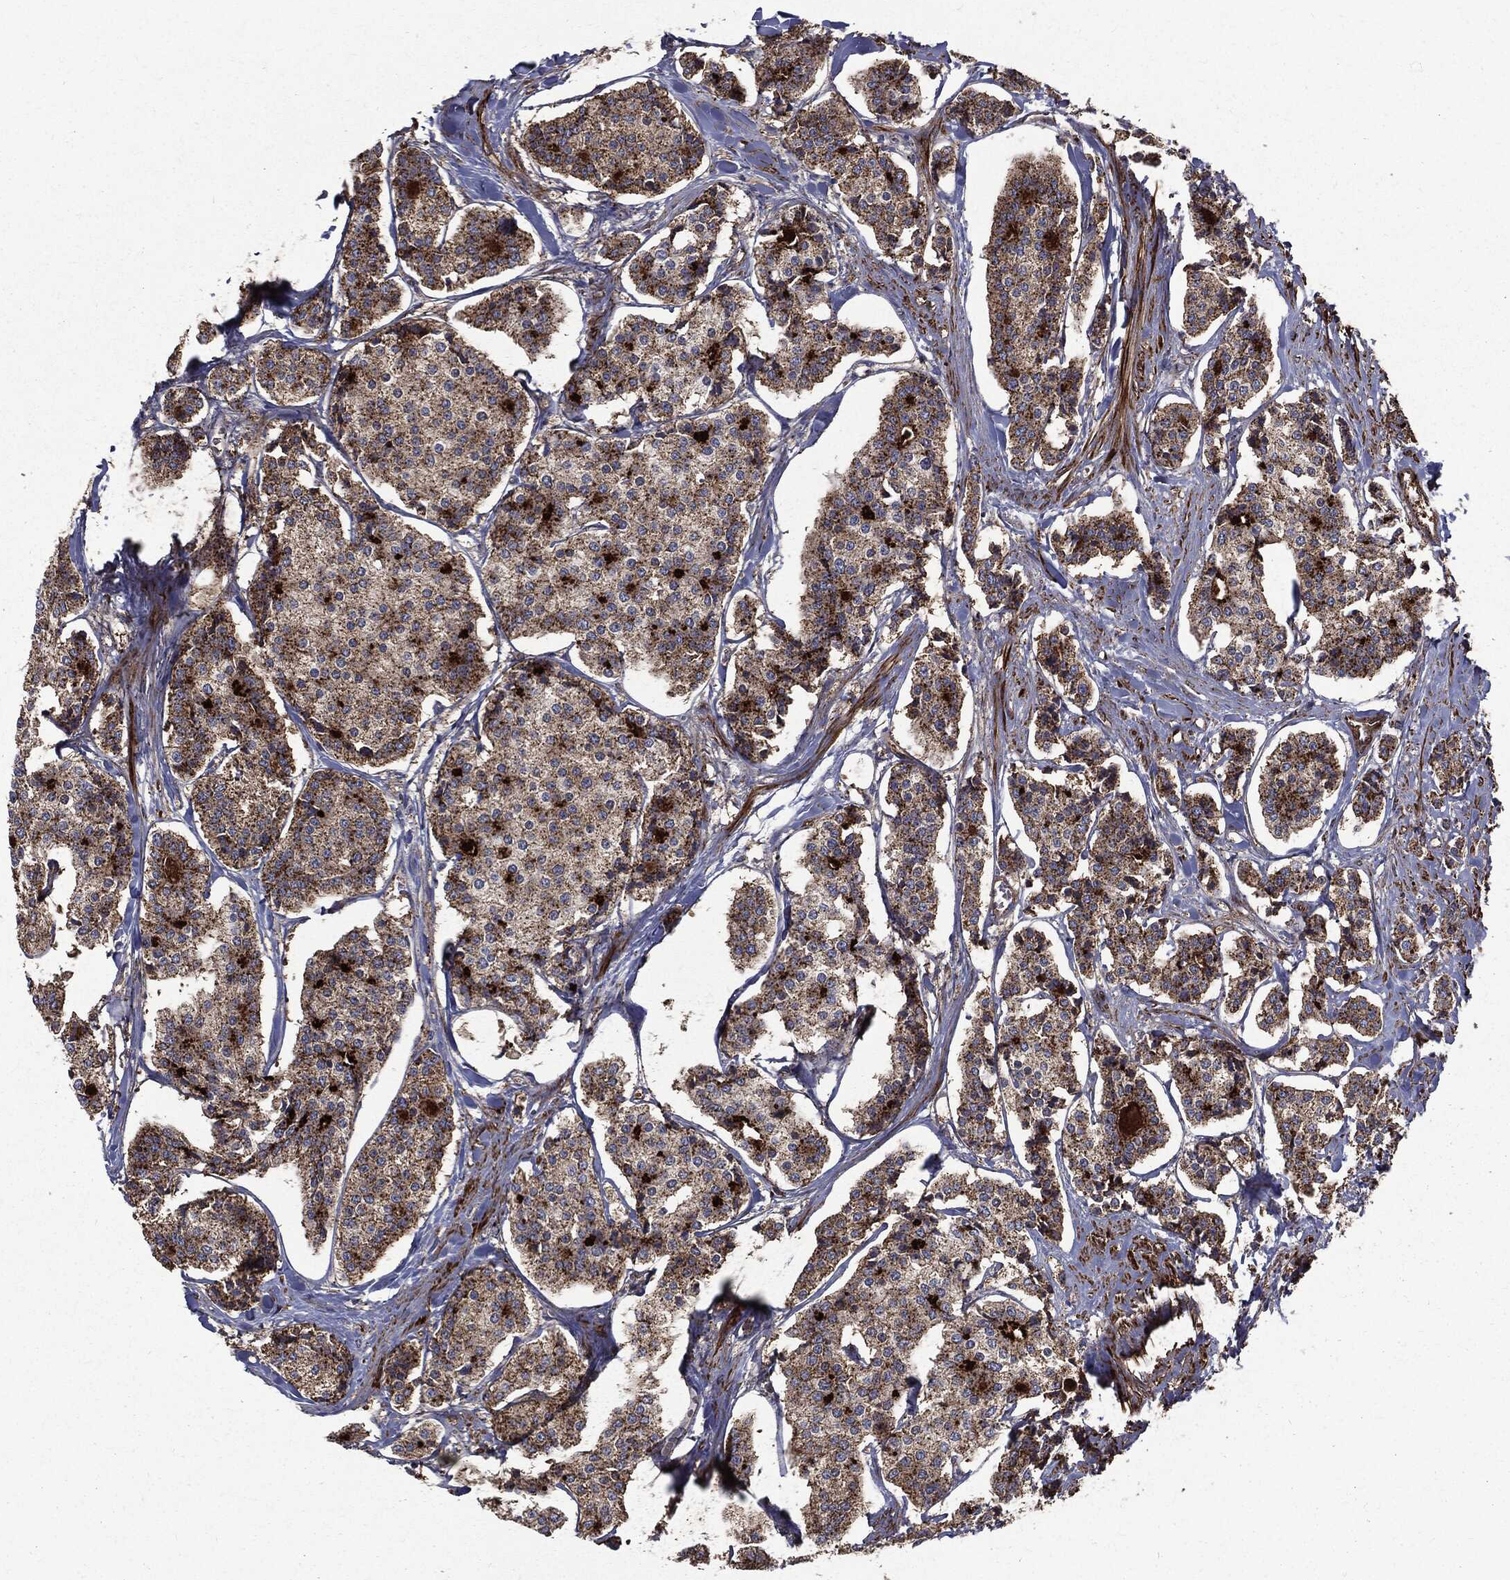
{"staining": {"intensity": "strong", "quantity": ">75%", "location": "cytoplasmic/membranous"}, "tissue": "carcinoid", "cell_type": "Tumor cells", "image_type": "cancer", "snomed": [{"axis": "morphology", "description": "Carcinoid, malignant, NOS"}, {"axis": "topography", "description": "Small intestine"}], "caption": "A brown stain shows strong cytoplasmic/membranous expression of a protein in malignant carcinoid tumor cells.", "gene": "PDCD6IP", "patient": {"sex": "female", "age": 65}}